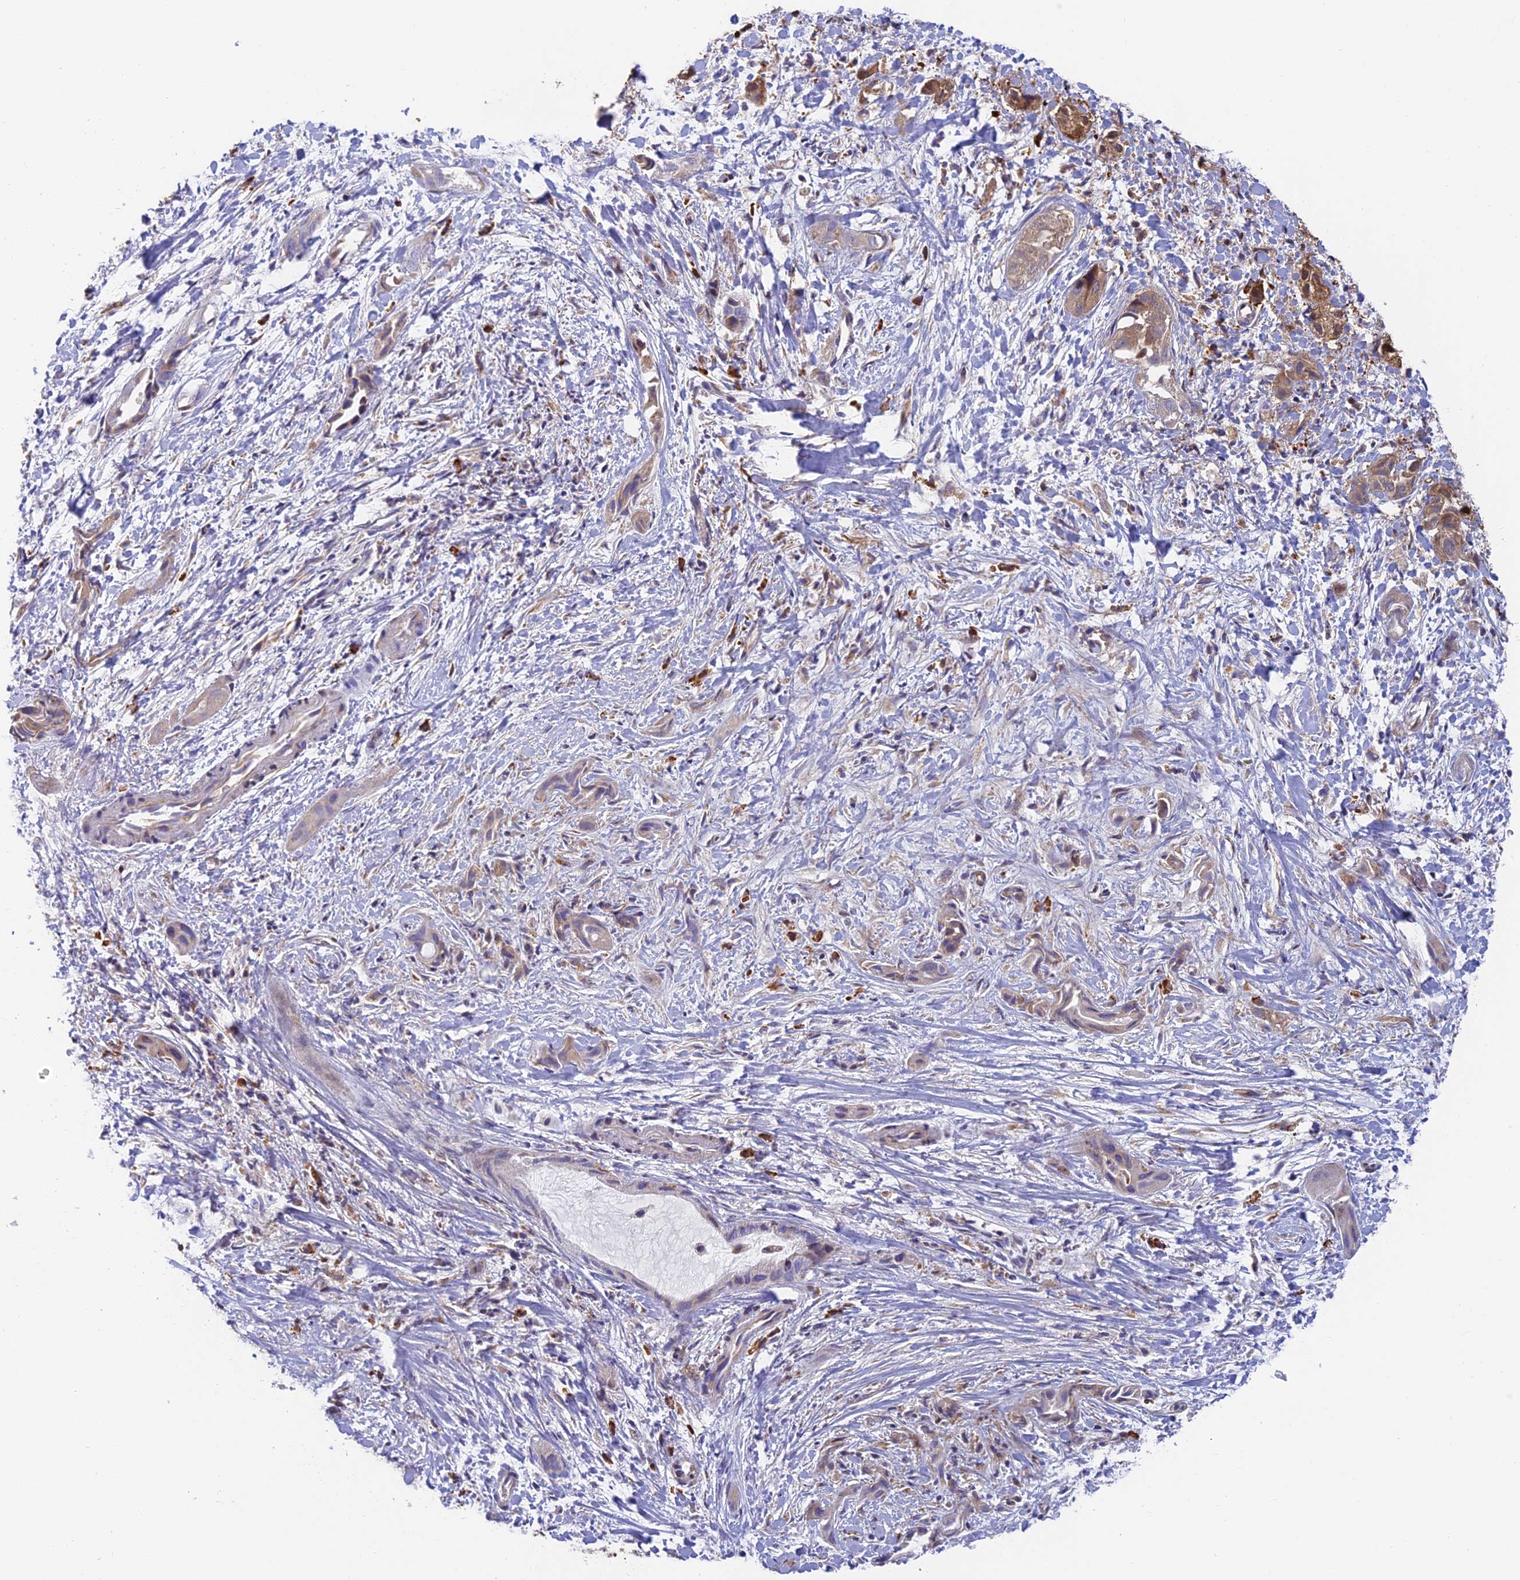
{"staining": {"intensity": "strong", "quantity": "25%-75%", "location": "cytoplasmic/membranous"}, "tissue": "liver cancer", "cell_type": "Tumor cells", "image_type": "cancer", "snomed": [{"axis": "morphology", "description": "Cholangiocarcinoma"}, {"axis": "topography", "description": "Liver"}], "caption": "A brown stain labels strong cytoplasmic/membranous expression of a protein in liver cholangiocarcinoma tumor cells. The staining was performed using DAB (3,3'-diaminobenzidine) to visualize the protein expression in brown, while the nuclei were stained in blue with hematoxylin (Magnification: 20x).", "gene": "IPO5", "patient": {"sex": "female", "age": 52}}